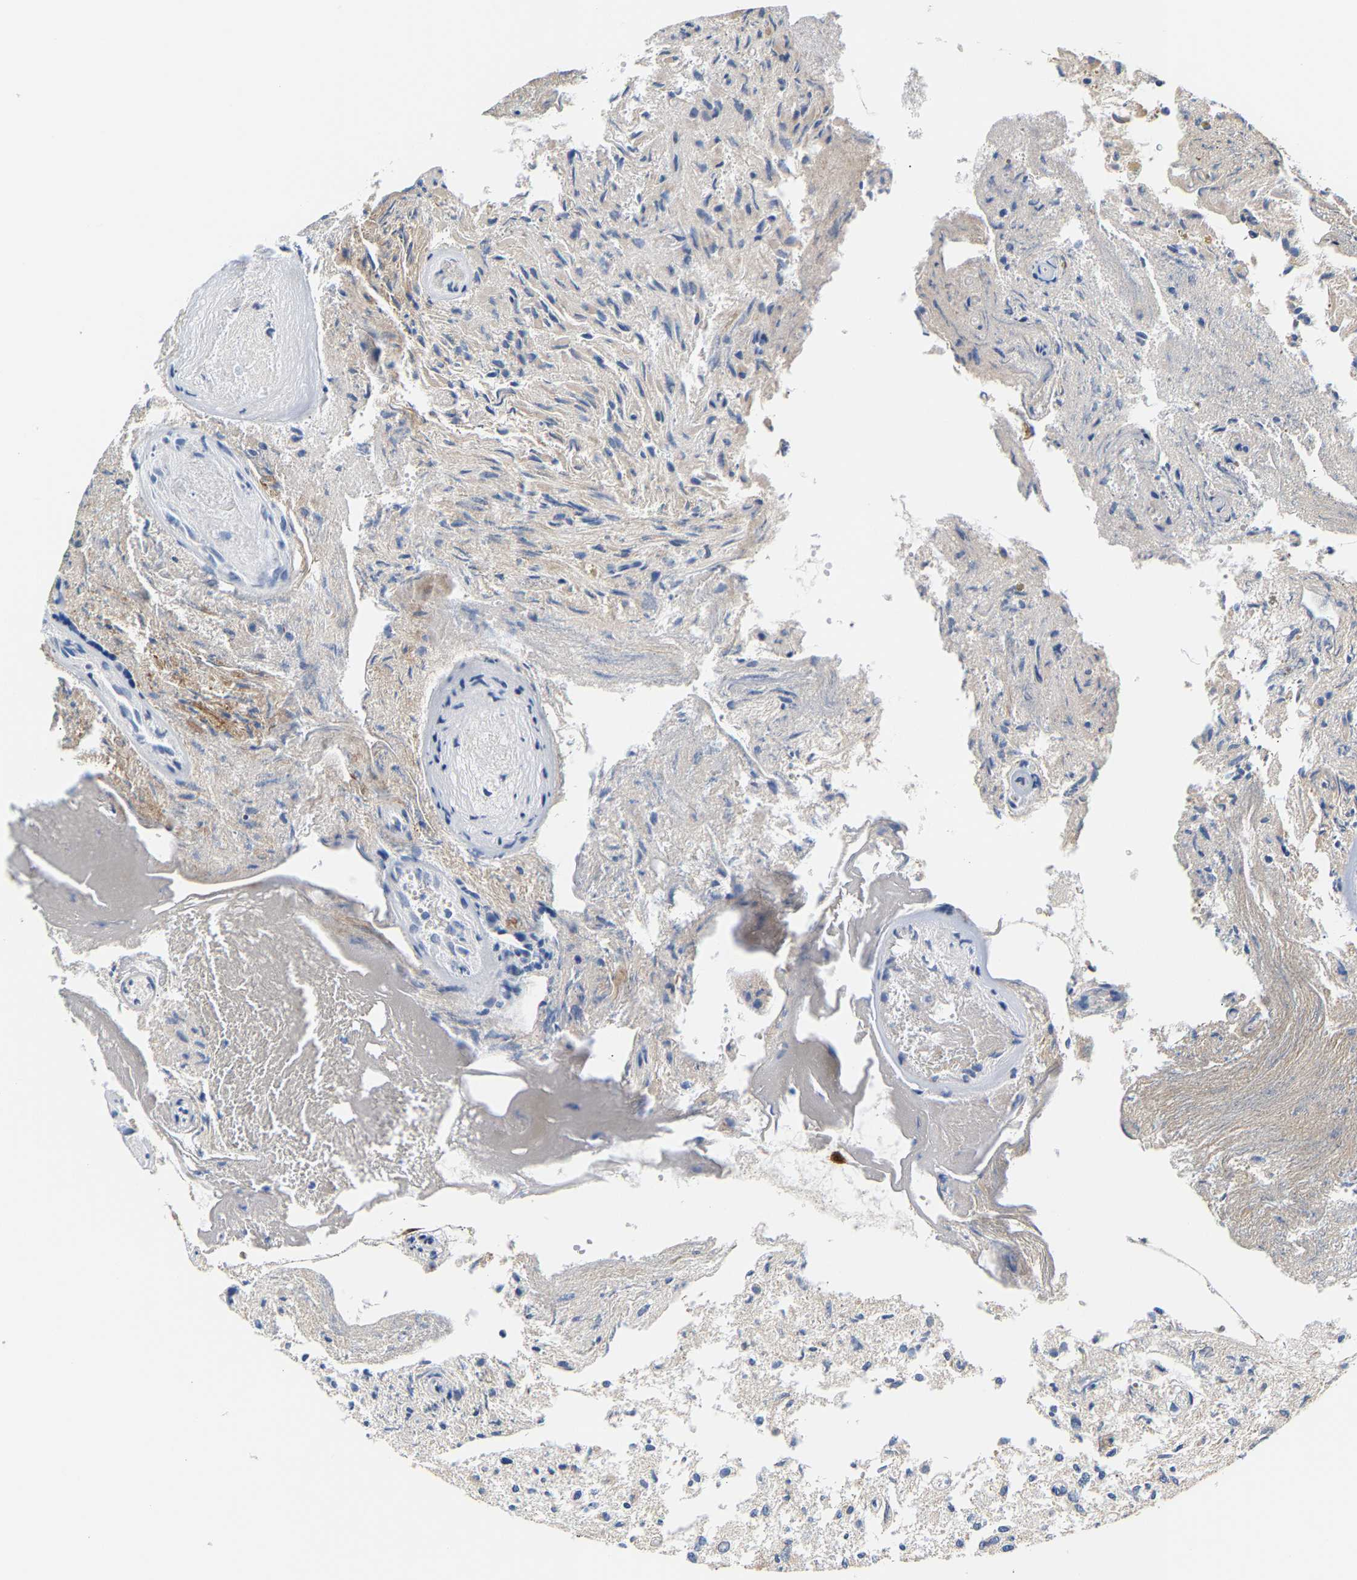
{"staining": {"intensity": "negative", "quantity": "none", "location": "none"}, "tissue": "glioma", "cell_type": "Tumor cells", "image_type": "cancer", "snomed": [{"axis": "morphology", "description": "Glioma, malignant, High grade"}, {"axis": "topography", "description": "Brain"}], "caption": "Tumor cells show no significant positivity in malignant glioma (high-grade).", "gene": "TMEM168", "patient": {"sex": "female", "age": 59}}